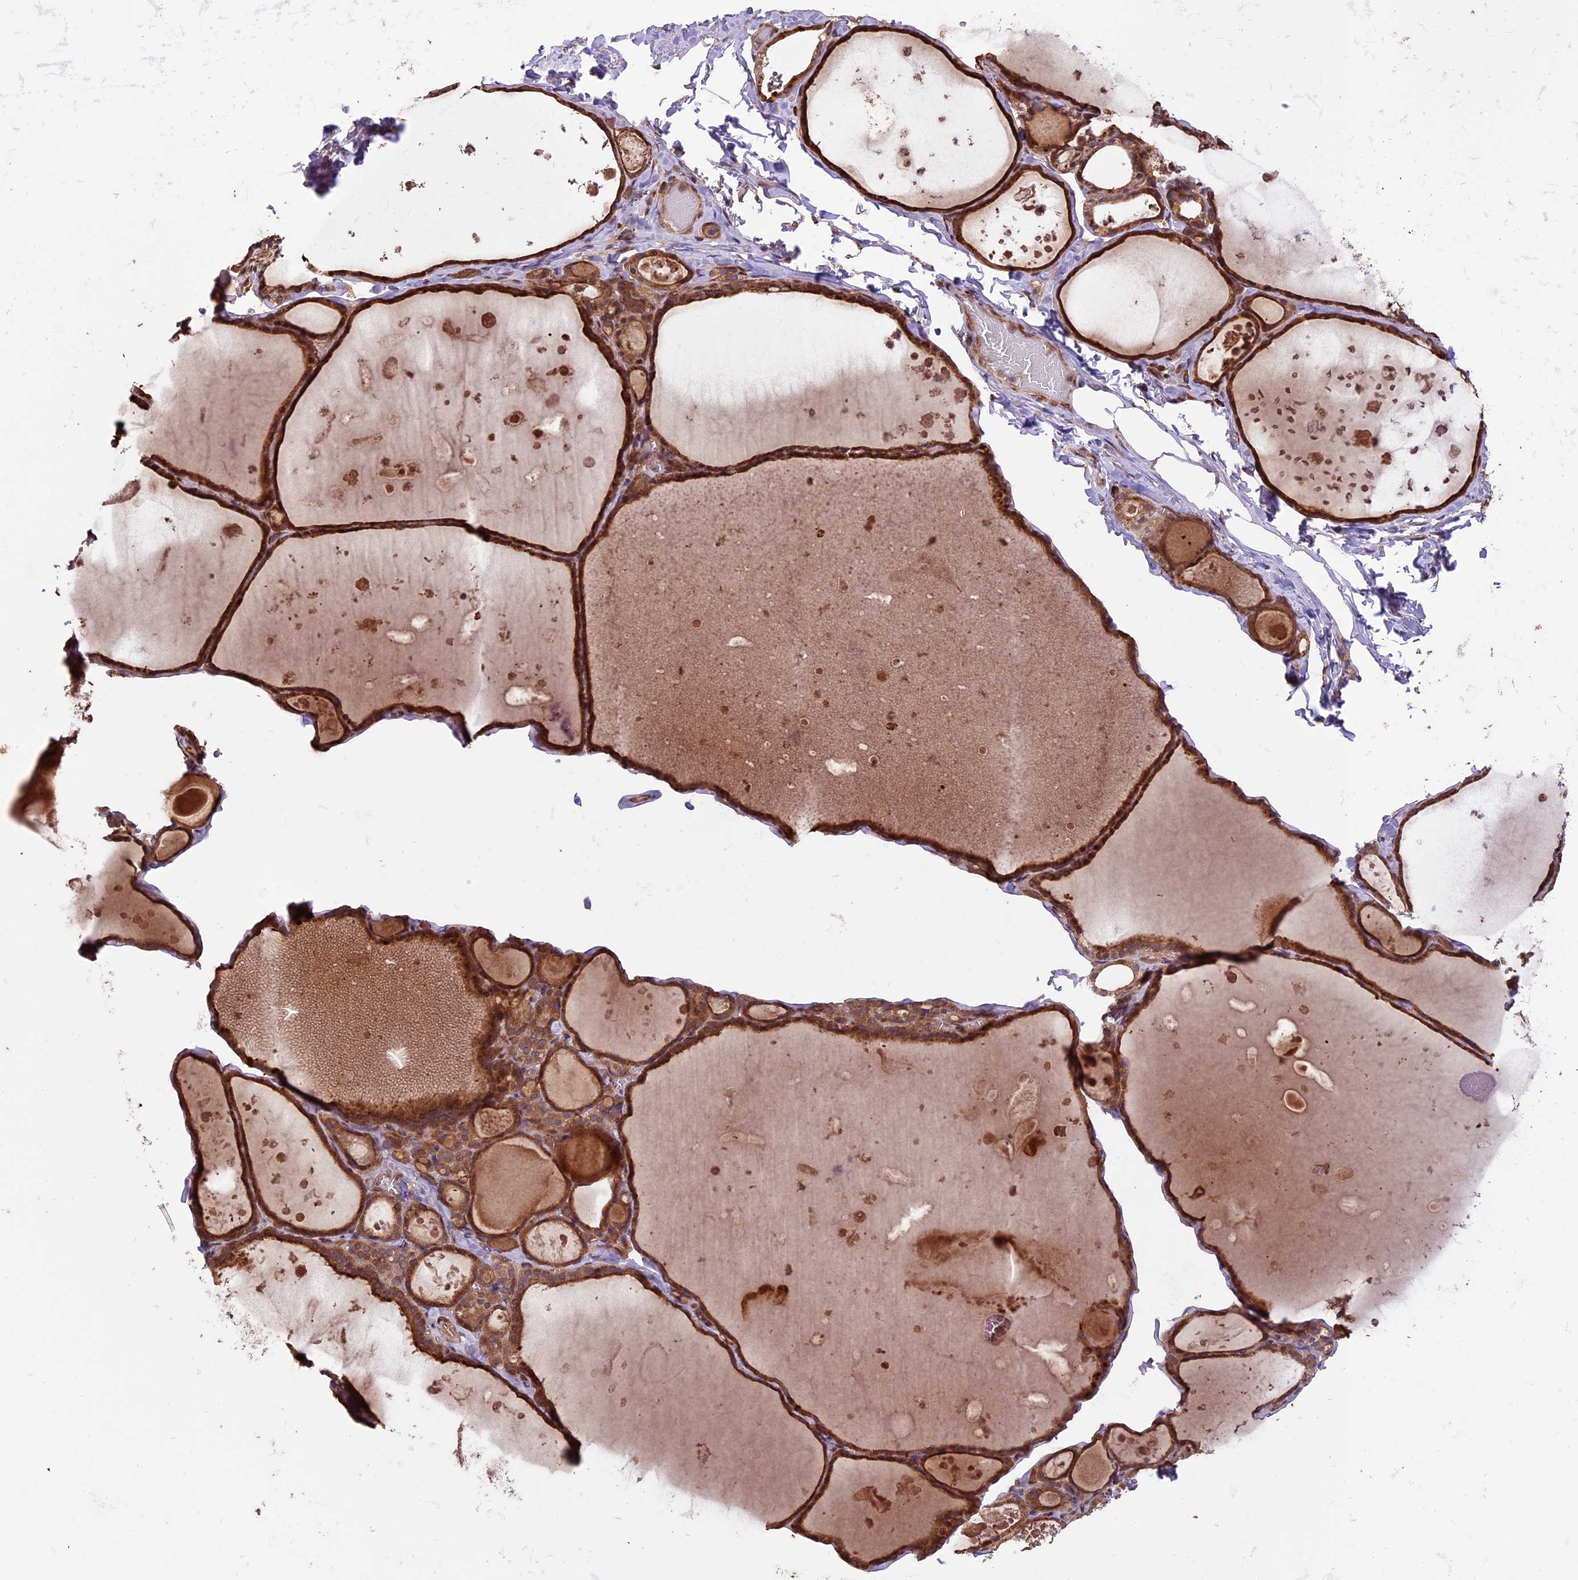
{"staining": {"intensity": "strong", "quantity": ">75%", "location": "cytoplasmic/membranous"}, "tissue": "thyroid gland", "cell_type": "Glandular cells", "image_type": "normal", "snomed": [{"axis": "morphology", "description": "Normal tissue, NOS"}, {"axis": "topography", "description": "Thyroid gland"}], "caption": "The immunohistochemical stain labels strong cytoplasmic/membranous staining in glandular cells of normal thyroid gland.", "gene": "HDAC5", "patient": {"sex": "male", "age": 56}}